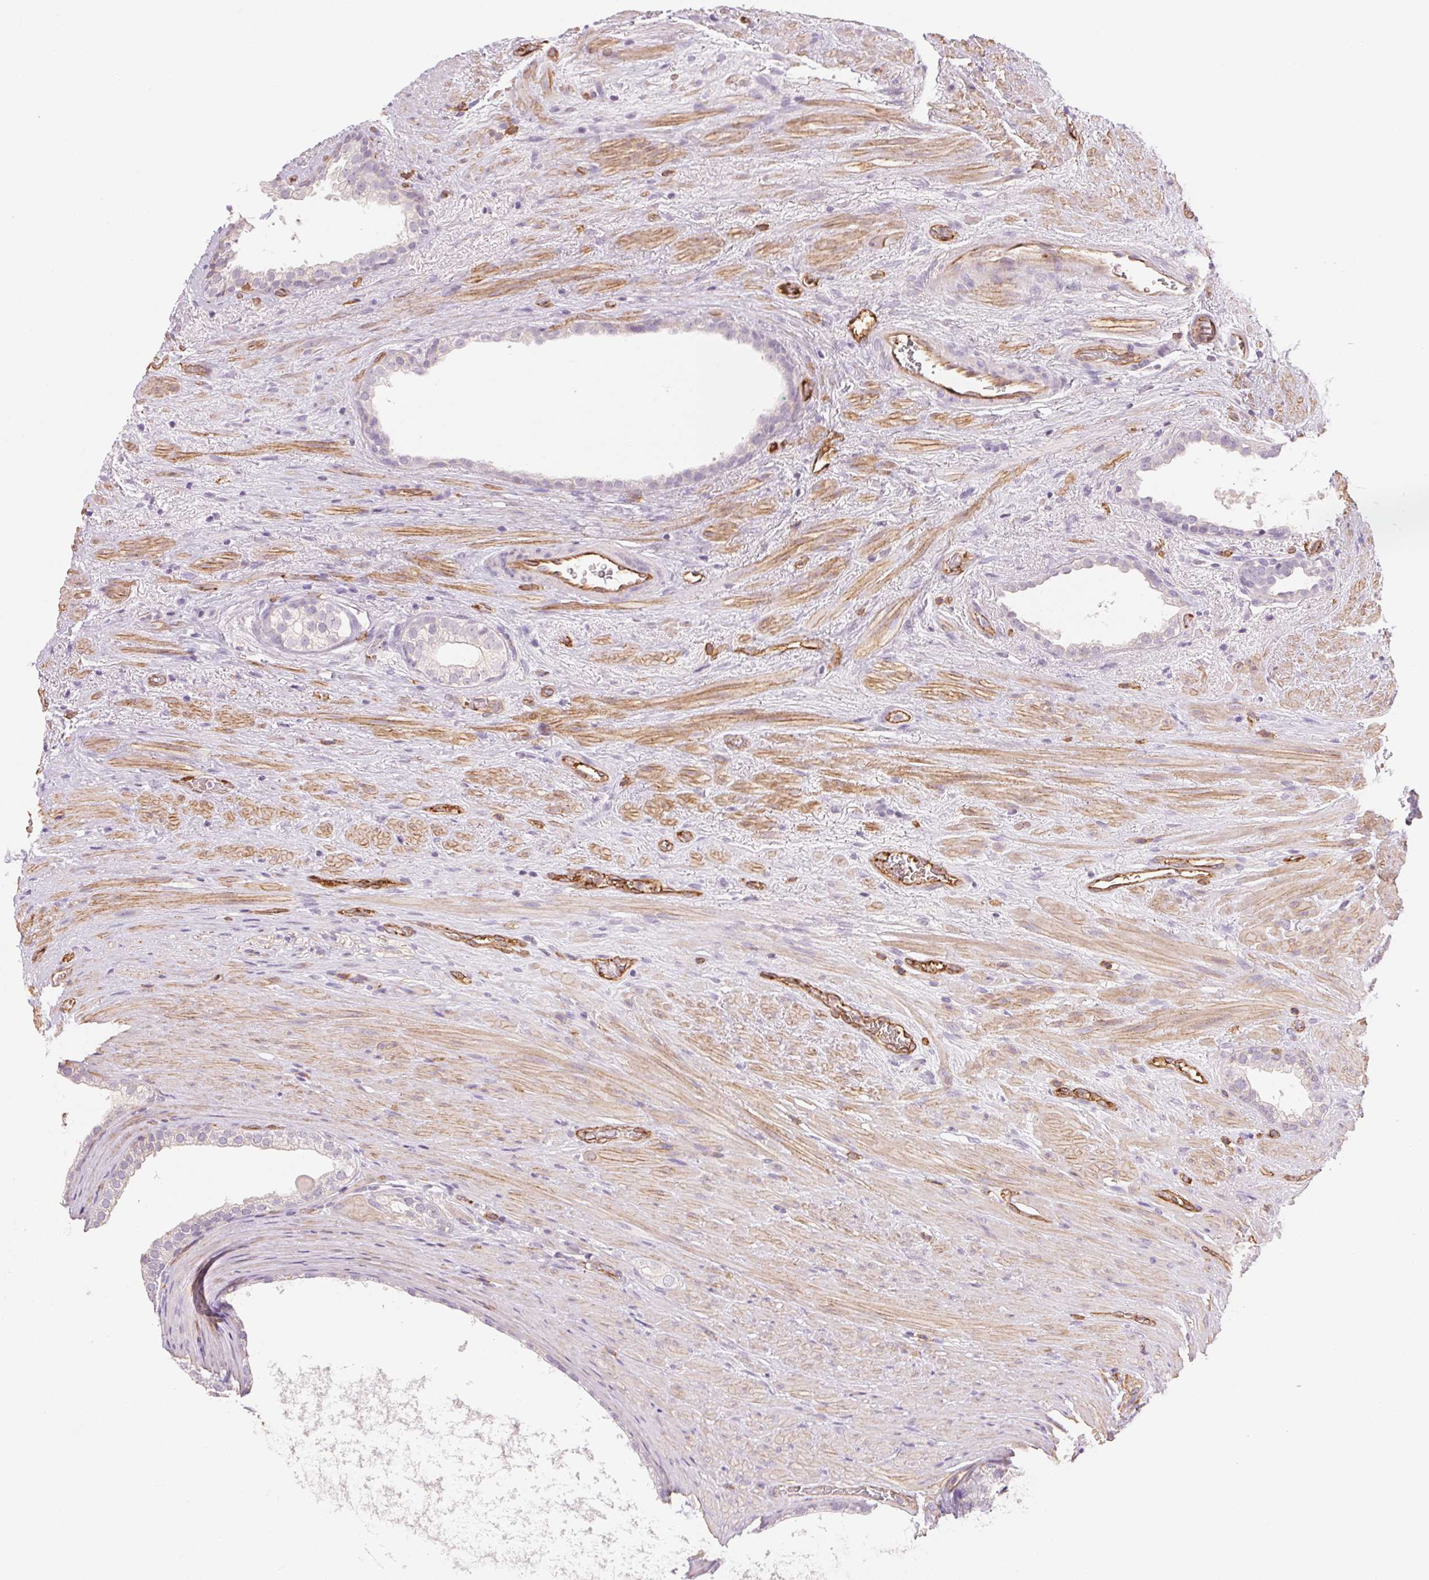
{"staining": {"intensity": "negative", "quantity": "none", "location": "none"}, "tissue": "prostate cancer", "cell_type": "Tumor cells", "image_type": "cancer", "snomed": [{"axis": "morphology", "description": "Adenocarcinoma, High grade"}, {"axis": "topography", "description": "Prostate"}], "caption": "Immunohistochemistry (IHC) histopathology image of neoplastic tissue: prostate cancer (adenocarcinoma (high-grade)) stained with DAB demonstrates no significant protein positivity in tumor cells.", "gene": "ANKRD13B", "patient": {"sex": "male", "age": 65}}